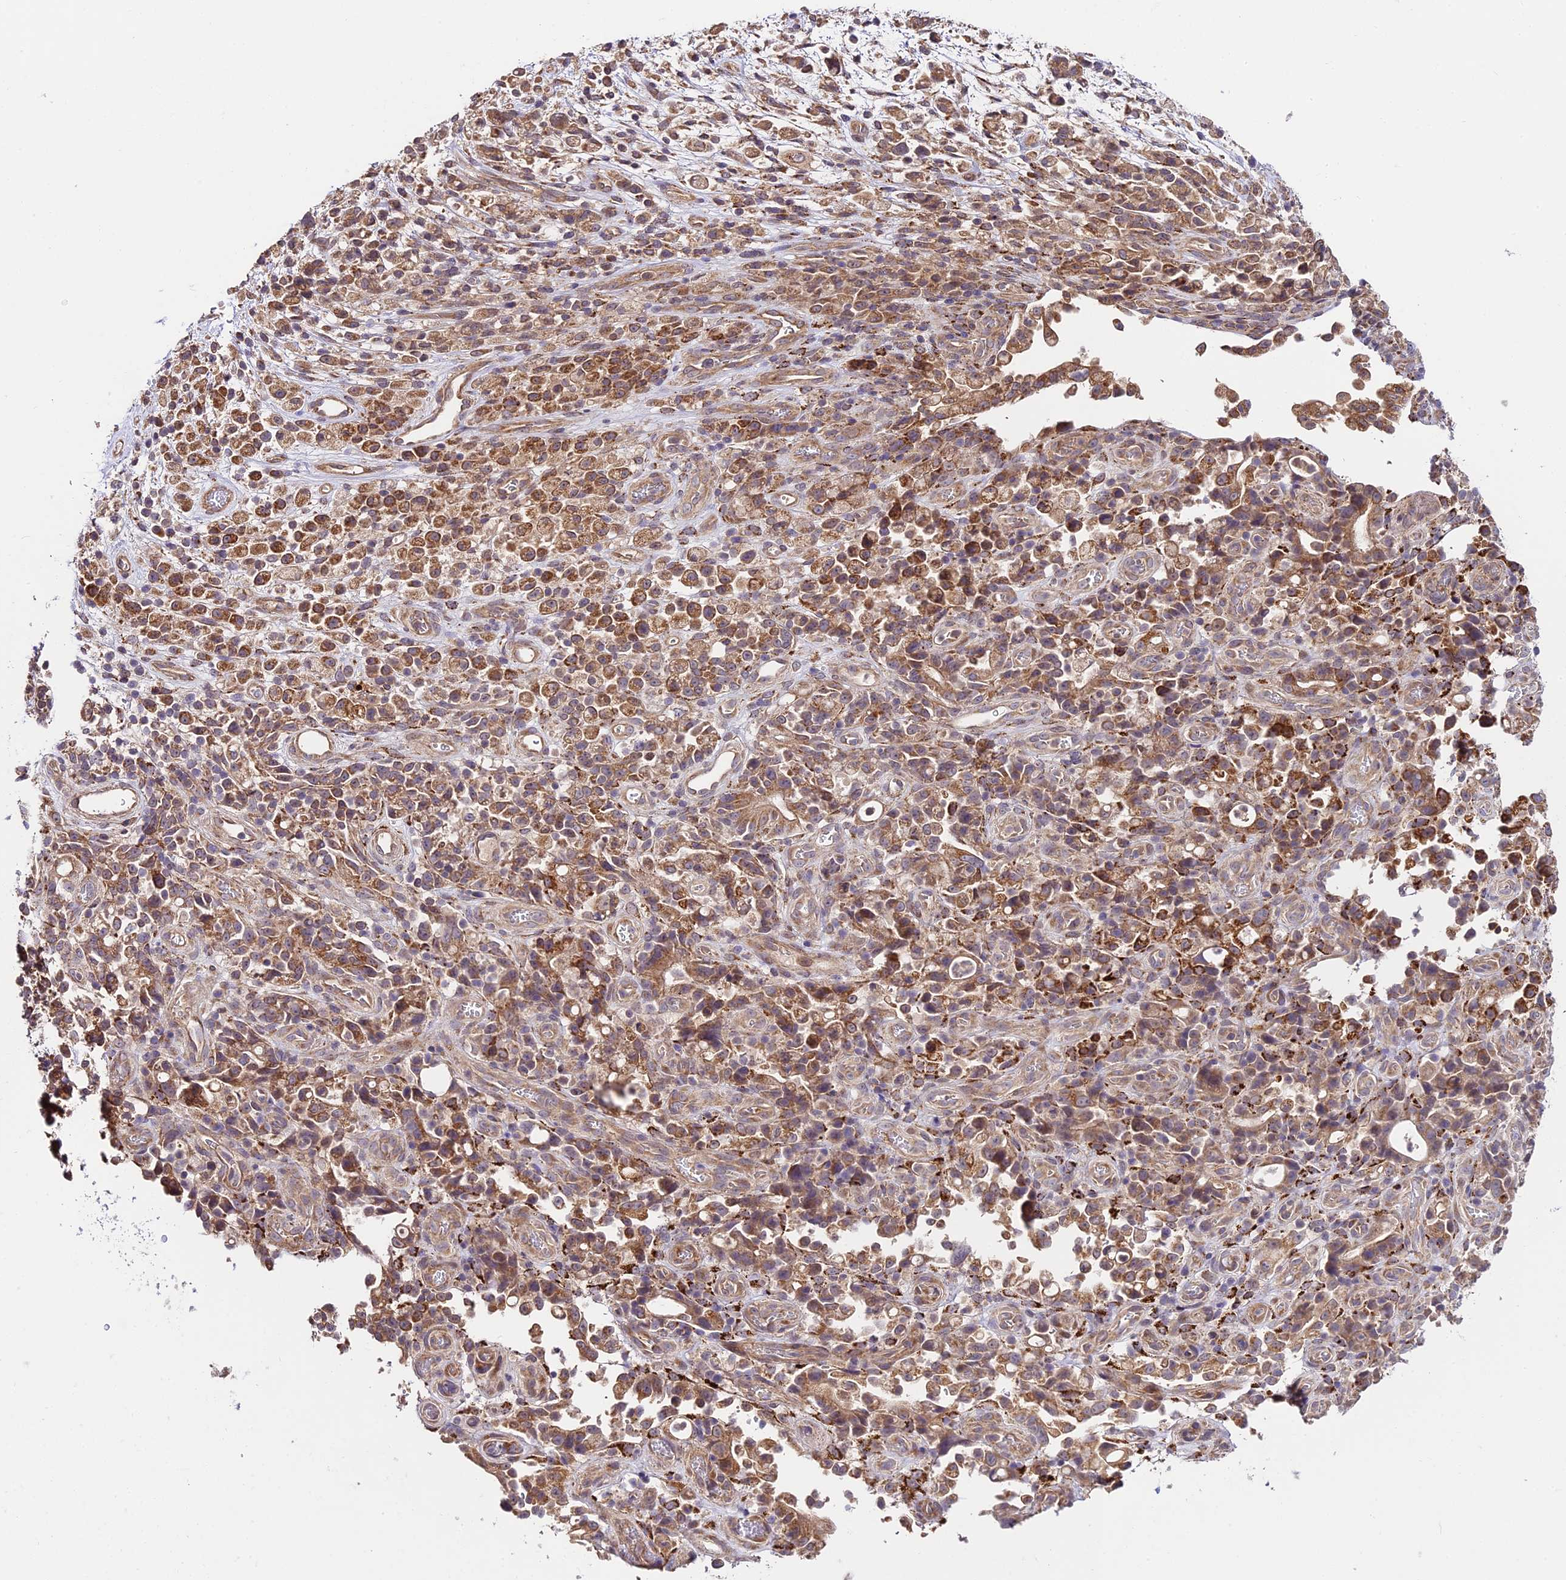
{"staining": {"intensity": "moderate", "quantity": ">75%", "location": "cytoplasmic/membranous"}, "tissue": "stomach cancer", "cell_type": "Tumor cells", "image_type": "cancer", "snomed": [{"axis": "morphology", "description": "Adenocarcinoma, NOS"}, {"axis": "topography", "description": "Stomach"}], "caption": "The immunohistochemical stain labels moderate cytoplasmic/membranous expression in tumor cells of stomach cancer (adenocarcinoma) tissue. (DAB IHC with brightfield microscopy, high magnification).", "gene": "C3orf20", "patient": {"sex": "female", "age": 60}}